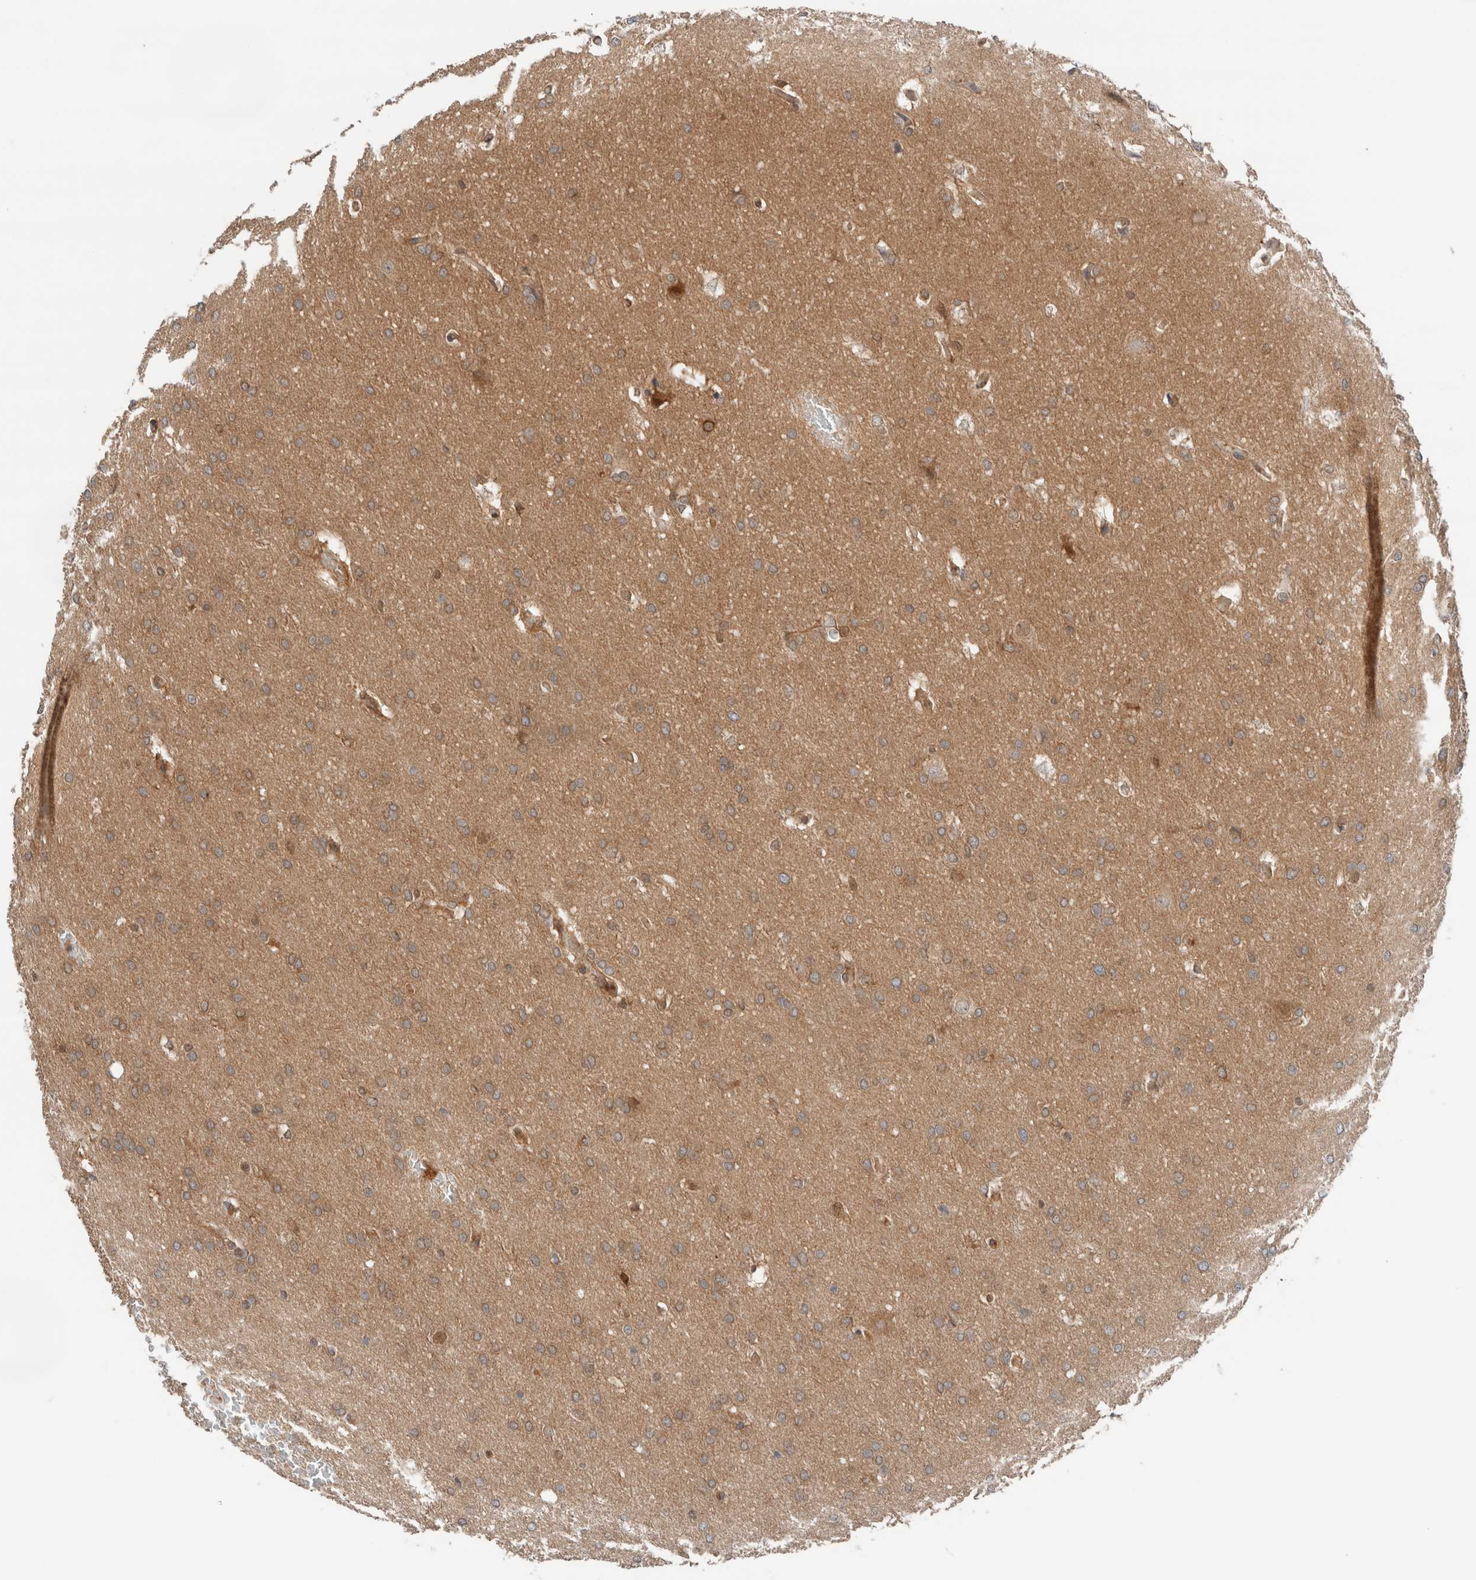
{"staining": {"intensity": "weak", "quantity": ">75%", "location": "cytoplasmic/membranous"}, "tissue": "glioma", "cell_type": "Tumor cells", "image_type": "cancer", "snomed": [{"axis": "morphology", "description": "Glioma, malignant, Low grade"}, {"axis": "topography", "description": "Brain"}], "caption": "Protein expression analysis of glioma demonstrates weak cytoplasmic/membranous expression in about >75% of tumor cells. Nuclei are stained in blue.", "gene": "XPNPEP1", "patient": {"sex": "female", "age": 37}}